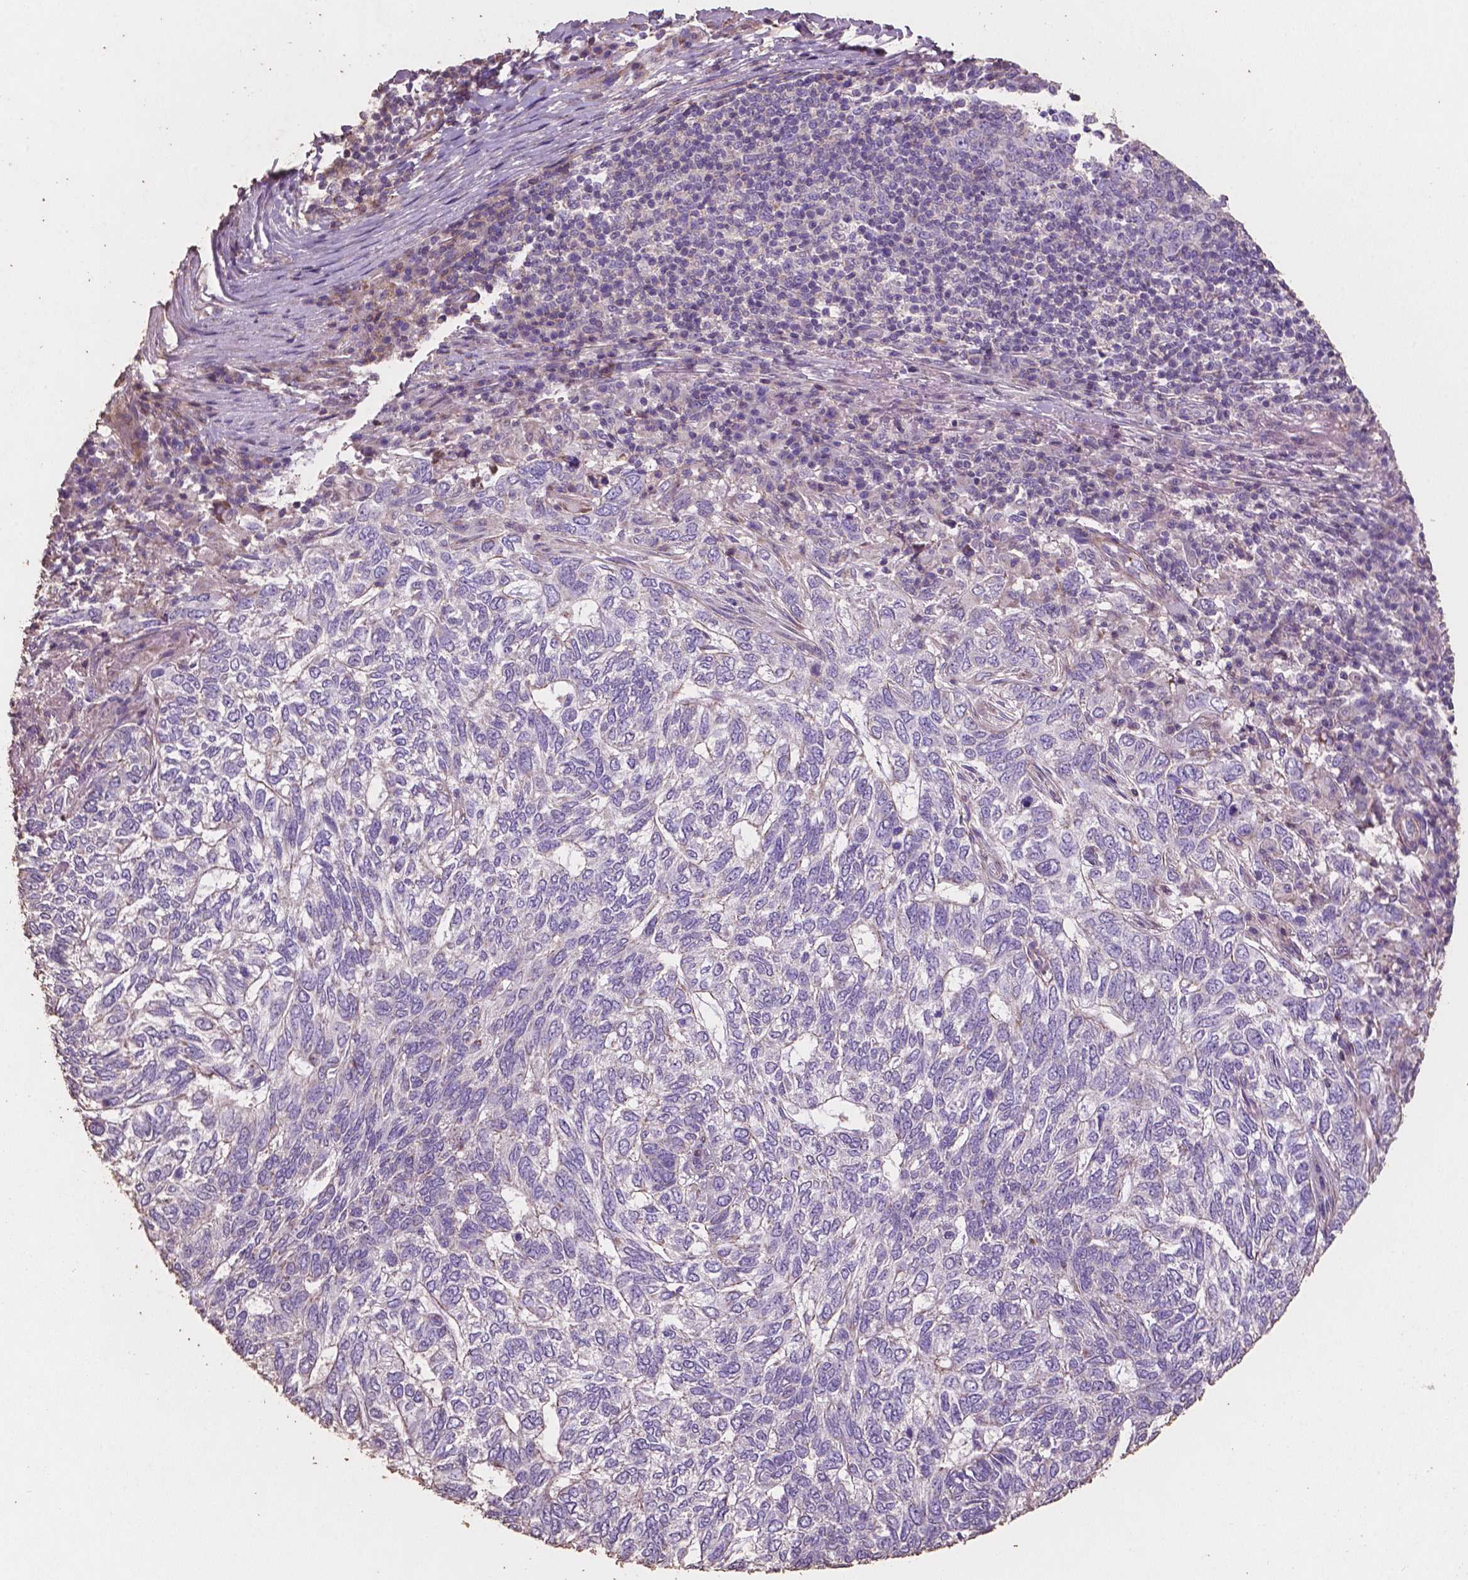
{"staining": {"intensity": "negative", "quantity": "none", "location": "none"}, "tissue": "skin cancer", "cell_type": "Tumor cells", "image_type": "cancer", "snomed": [{"axis": "morphology", "description": "Basal cell carcinoma"}, {"axis": "topography", "description": "Skin"}], "caption": "Tumor cells show no significant protein positivity in basal cell carcinoma (skin).", "gene": "COMMD4", "patient": {"sex": "female", "age": 65}}